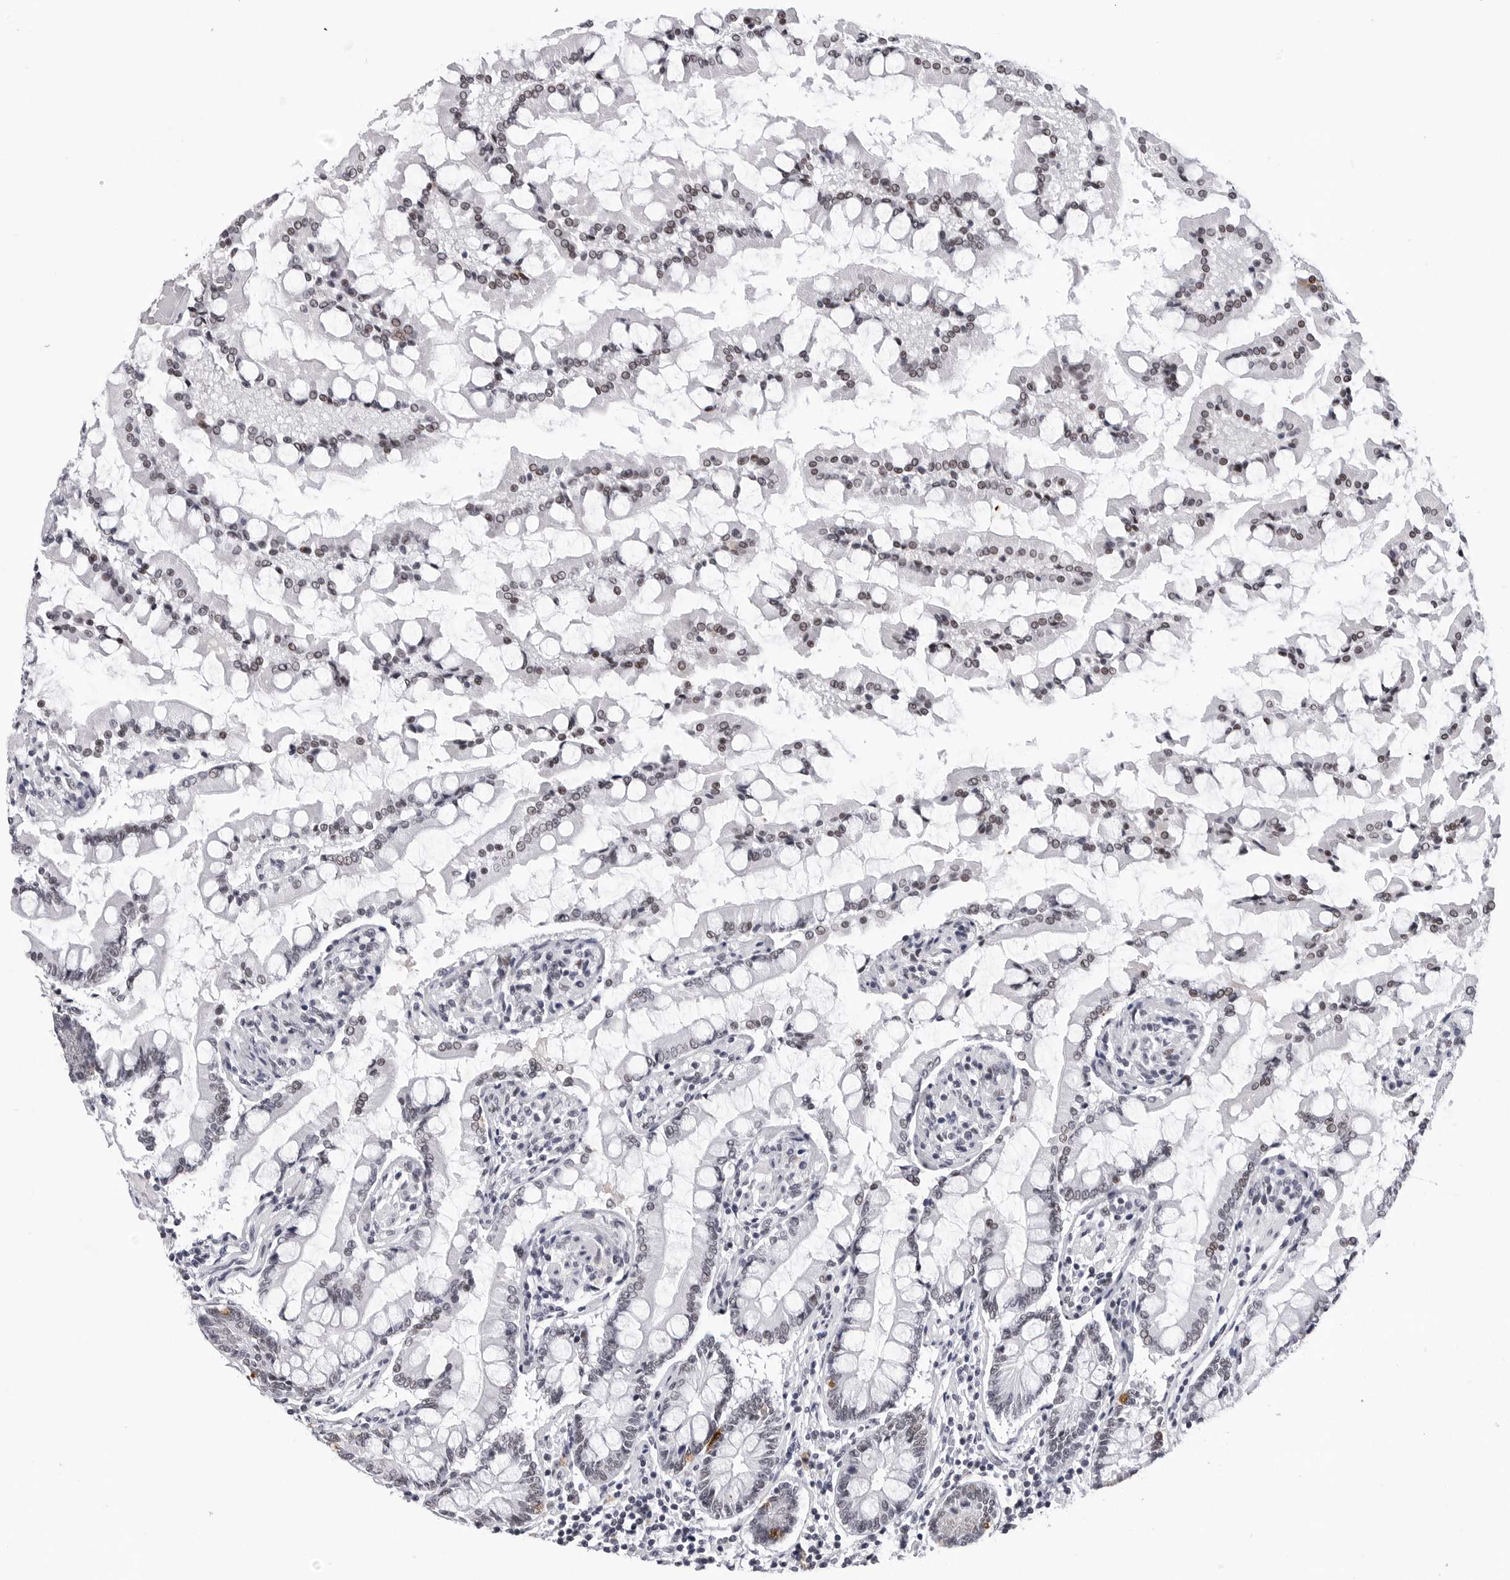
{"staining": {"intensity": "weak", "quantity": "<25%", "location": "nuclear"}, "tissue": "small intestine", "cell_type": "Glandular cells", "image_type": "normal", "snomed": [{"axis": "morphology", "description": "Normal tissue, NOS"}, {"axis": "topography", "description": "Small intestine"}], "caption": "Protein analysis of benign small intestine demonstrates no significant positivity in glandular cells.", "gene": "SF3B4", "patient": {"sex": "male", "age": 41}}